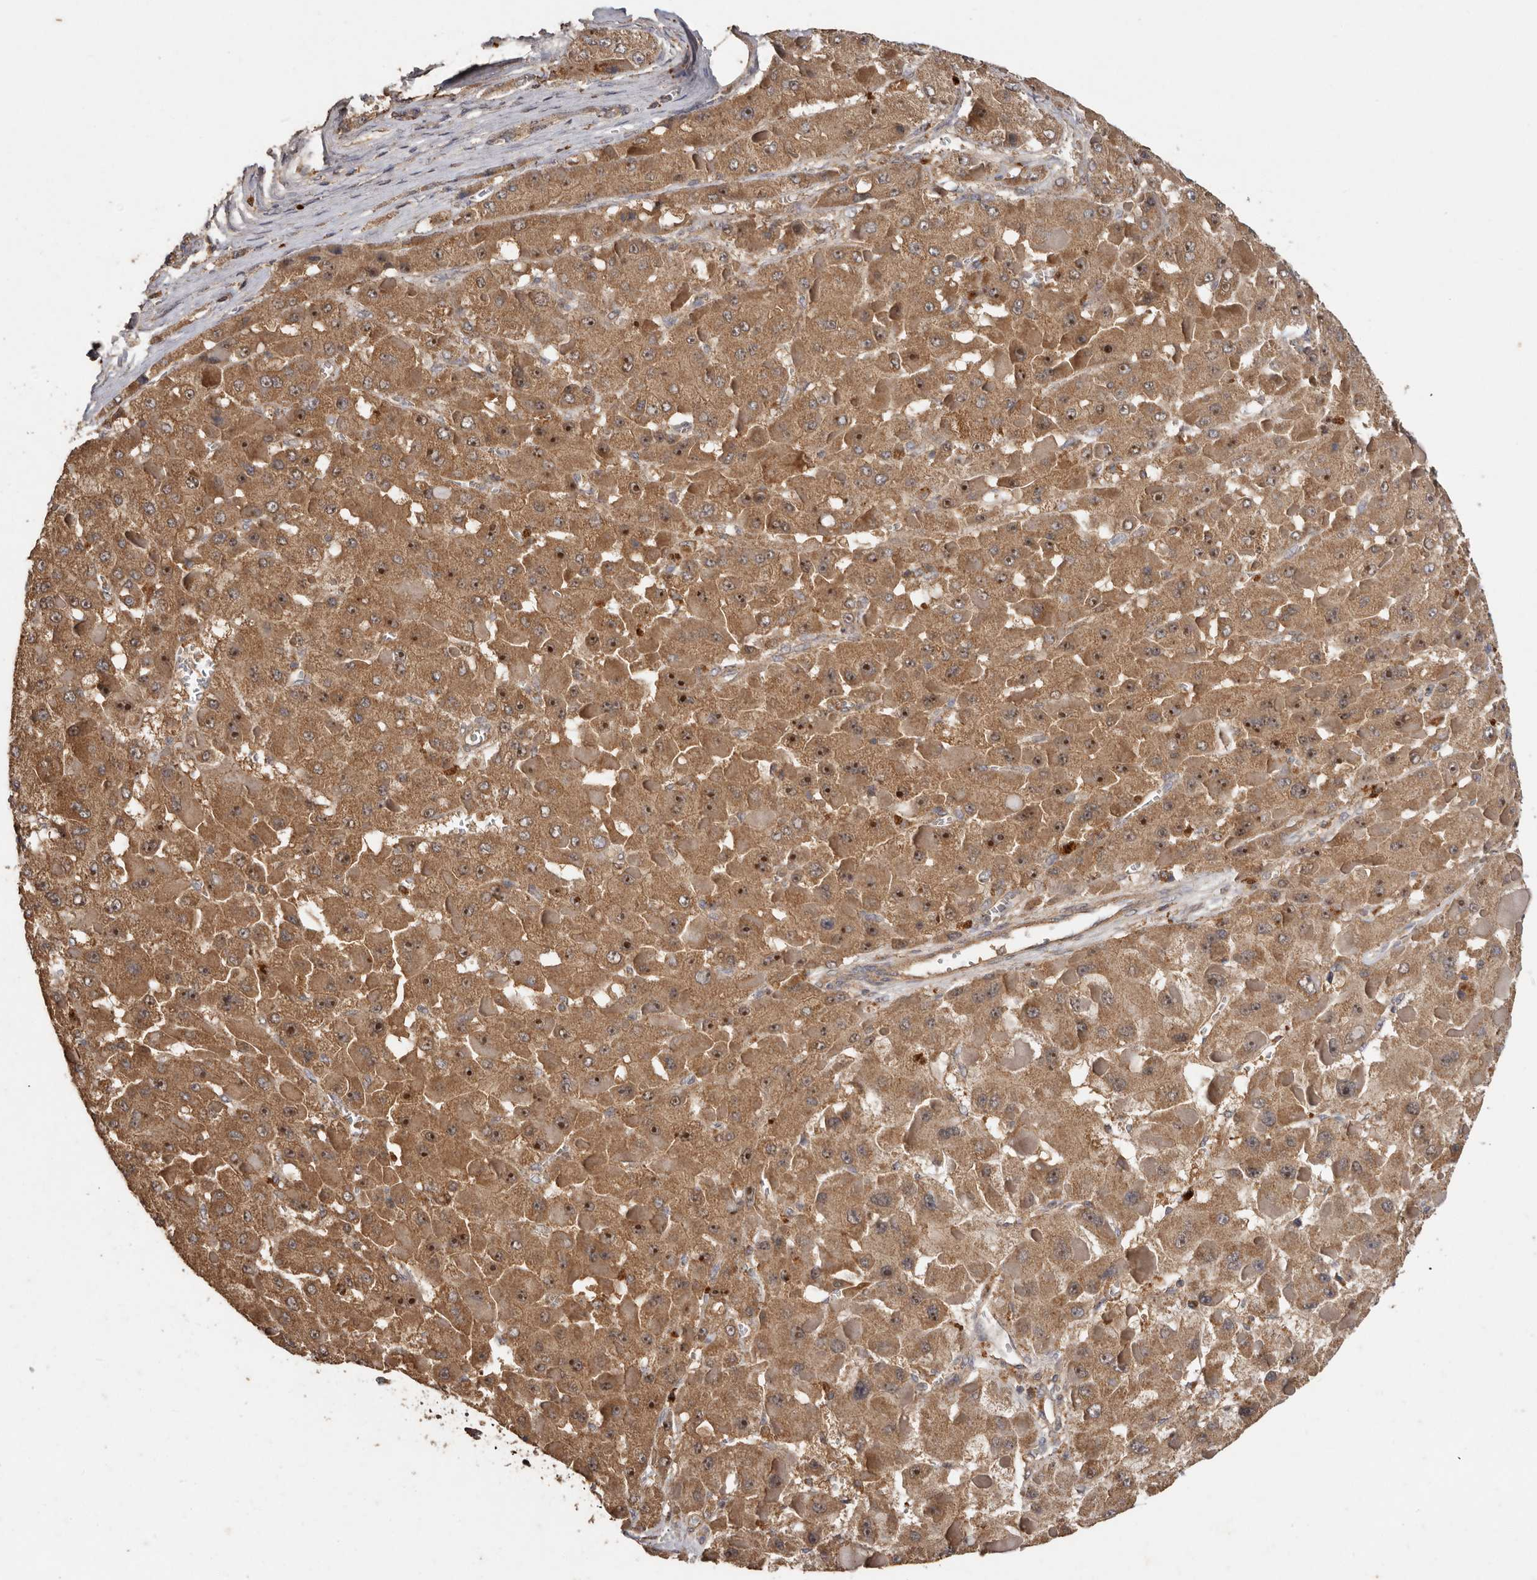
{"staining": {"intensity": "moderate", "quantity": ">75%", "location": "cytoplasmic/membranous,nuclear"}, "tissue": "liver cancer", "cell_type": "Tumor cells", "image_type": "cancer", "snomed": [{"axis": "morphology", "description": "Carcinoma, Hepatocellular, NOS"}, {"axis": "topography", "description": "Liver"}], "caption": "Liver hepatocellular carcinoma tissue exhibits moderate cytoplasmic/membranous and nuclear positivity in about >75% of tumor cells The protein of interest is shown in brown color, while the nuclei are stained blue.", "gene": "RWDD1", "patient": {"sex": "female", "age": 73}}